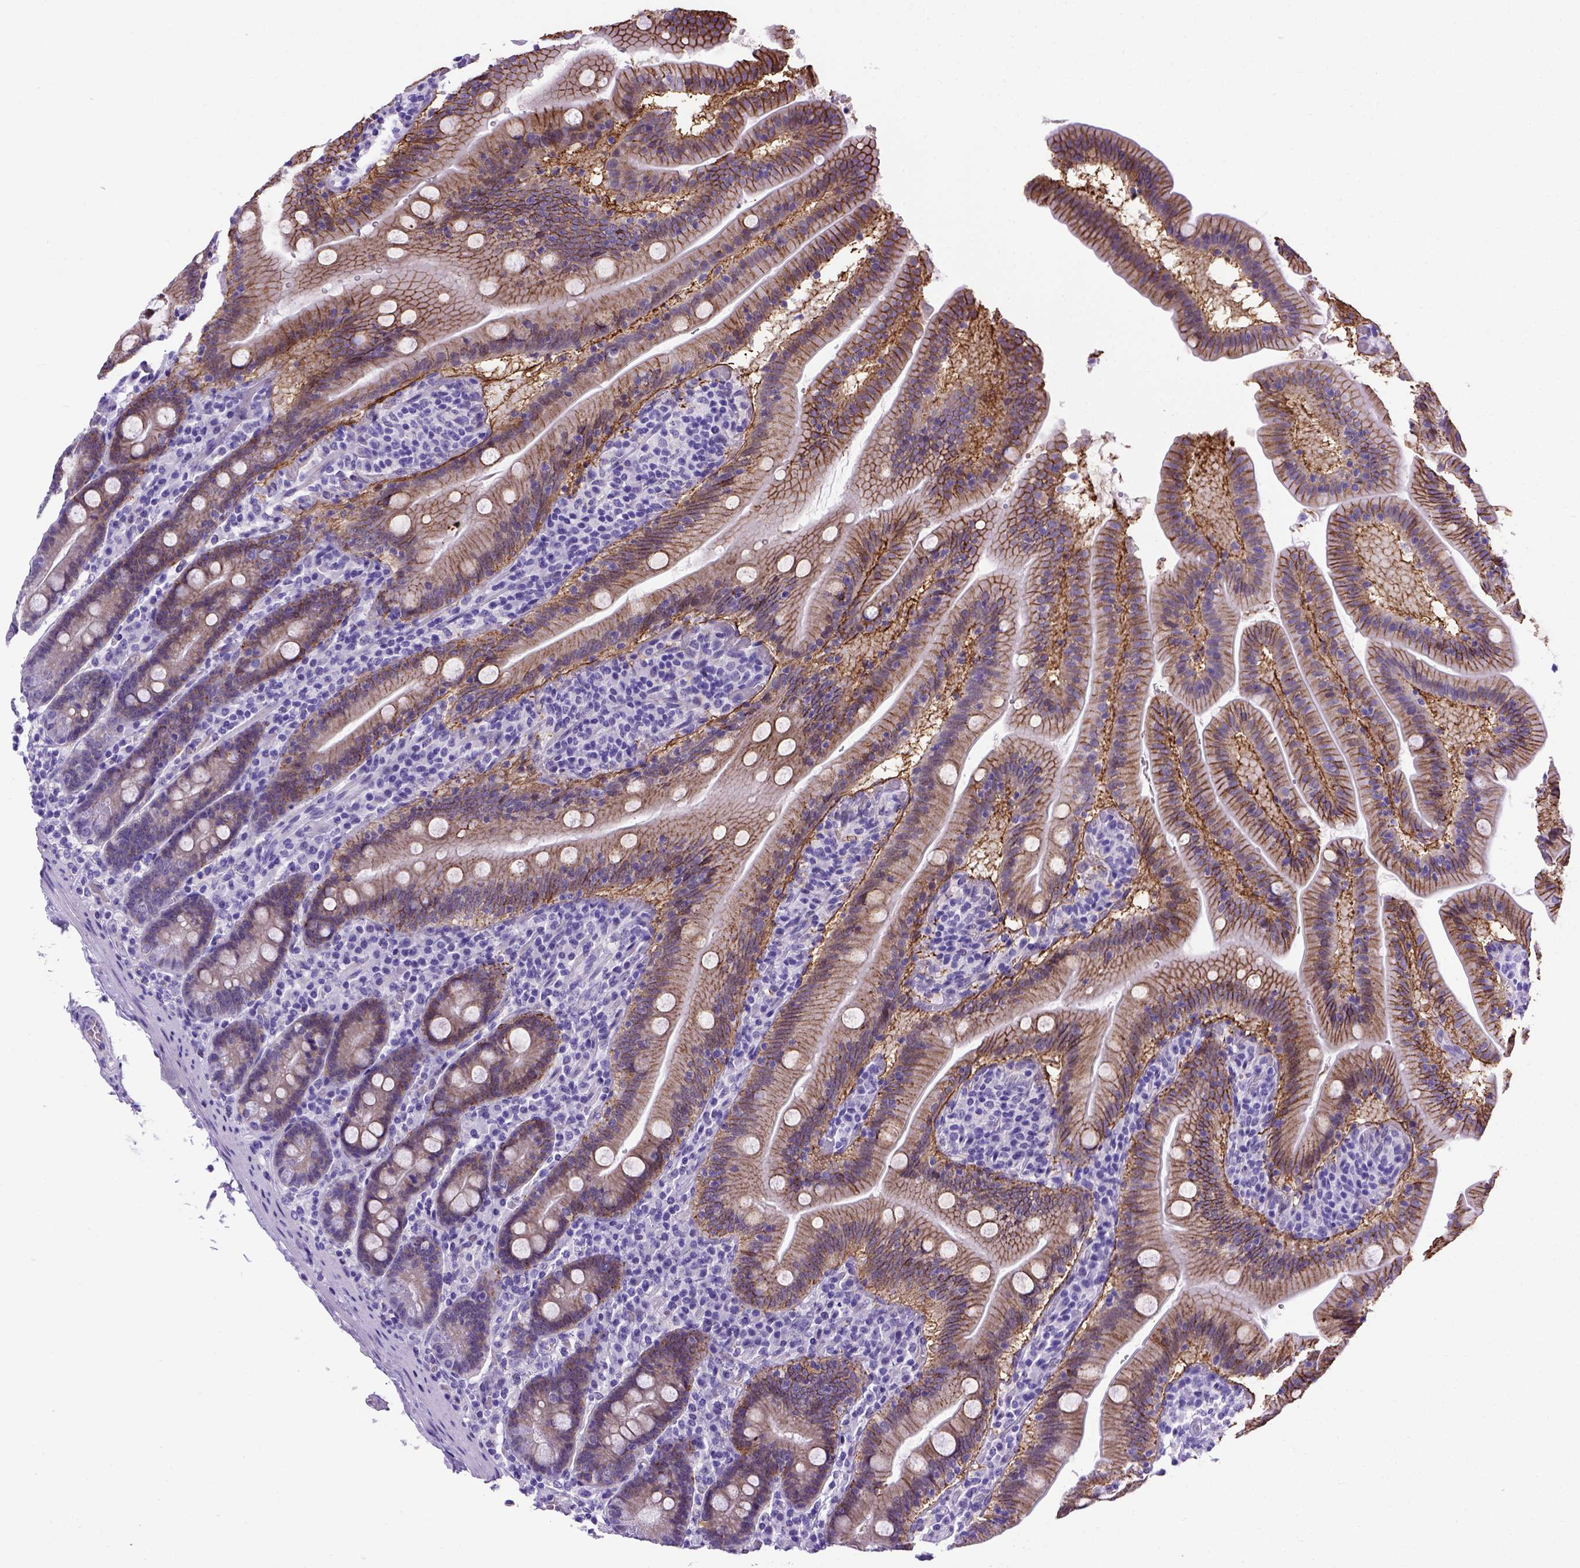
{"staining": {"intensity": "strong", "quantity": ">75%", "location": "cytoplasmic/membranous"}, "tissue": "small intestine", "cell_type": "Glandular cells", "image_type": "normal", "snomed": [{"axis": "morphology", "description": "Normal tissue, NOS"}, {"axis": "topography", "description": "Small intestine"}], "caption": "Immunohistochemical staining of unremarkable human small intestine reveals strong cytoplasmic/membranous protein staining in about >75% of glandular cells. (brown staining indicates protein expression, while blue staining denotes nuclei).", "gene": "ADAM12", "patient": {"sex": "male", "age": 37}}